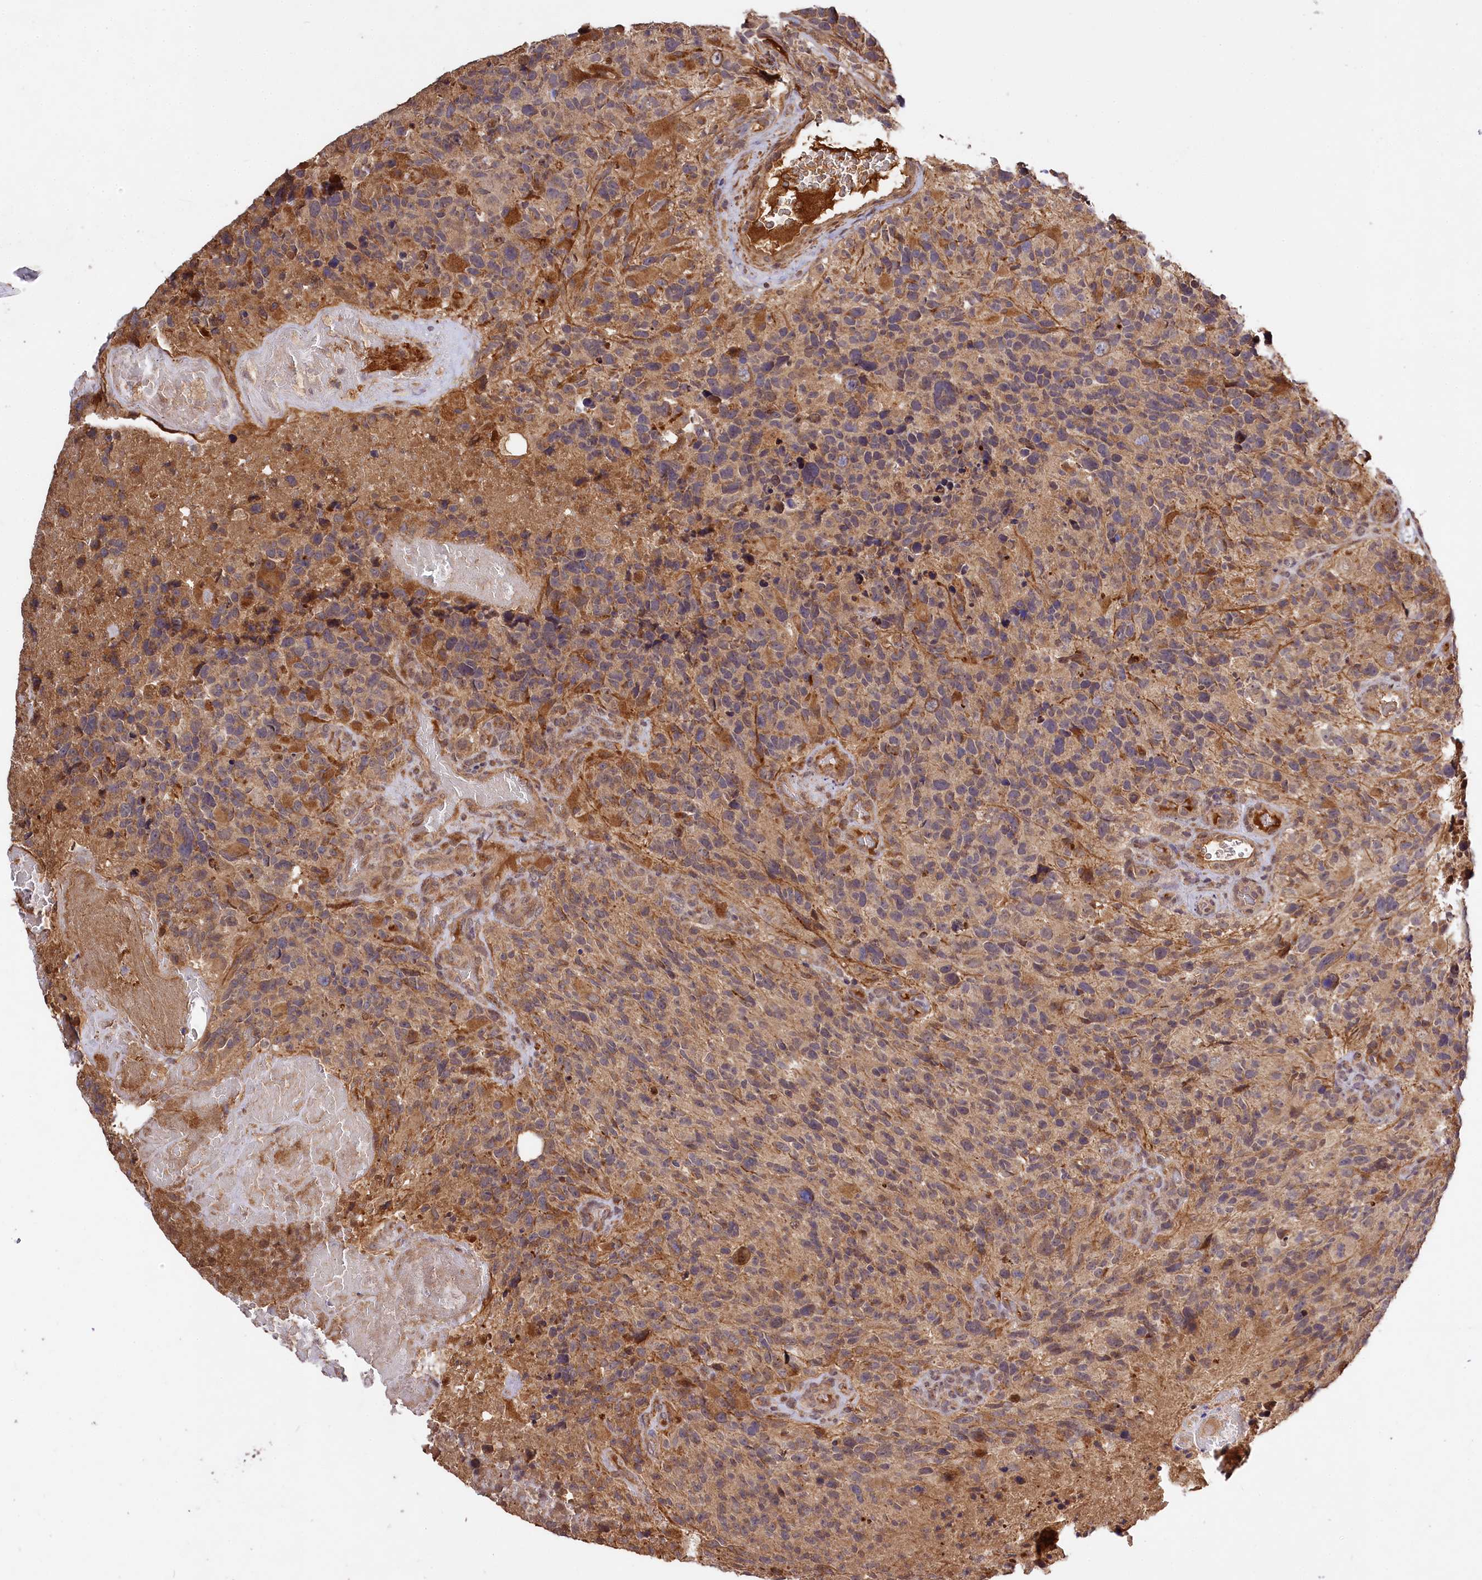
{"staining": {"intensity": "weak", "quantity": "25%-75%", "location": "cytoplasmic/membranous"}, "tissue": "glioma", "cell_type": "Tumor cells", "image_type": "cancer", "snomed": [{"axis": "morphology", "description": "Glioma, malignant, High grade"}, {"axis": "topography", "description": "Brain"}], "caption": "A high-resolution histopathology image shows IHC staining of malignant high-grade glioma, which shows weak cytoplasmic/membranous expression in about 25%-75% of tumor cells.", "gene": "MCF2L2", "patient": {"sex": "male", "age": 69}}